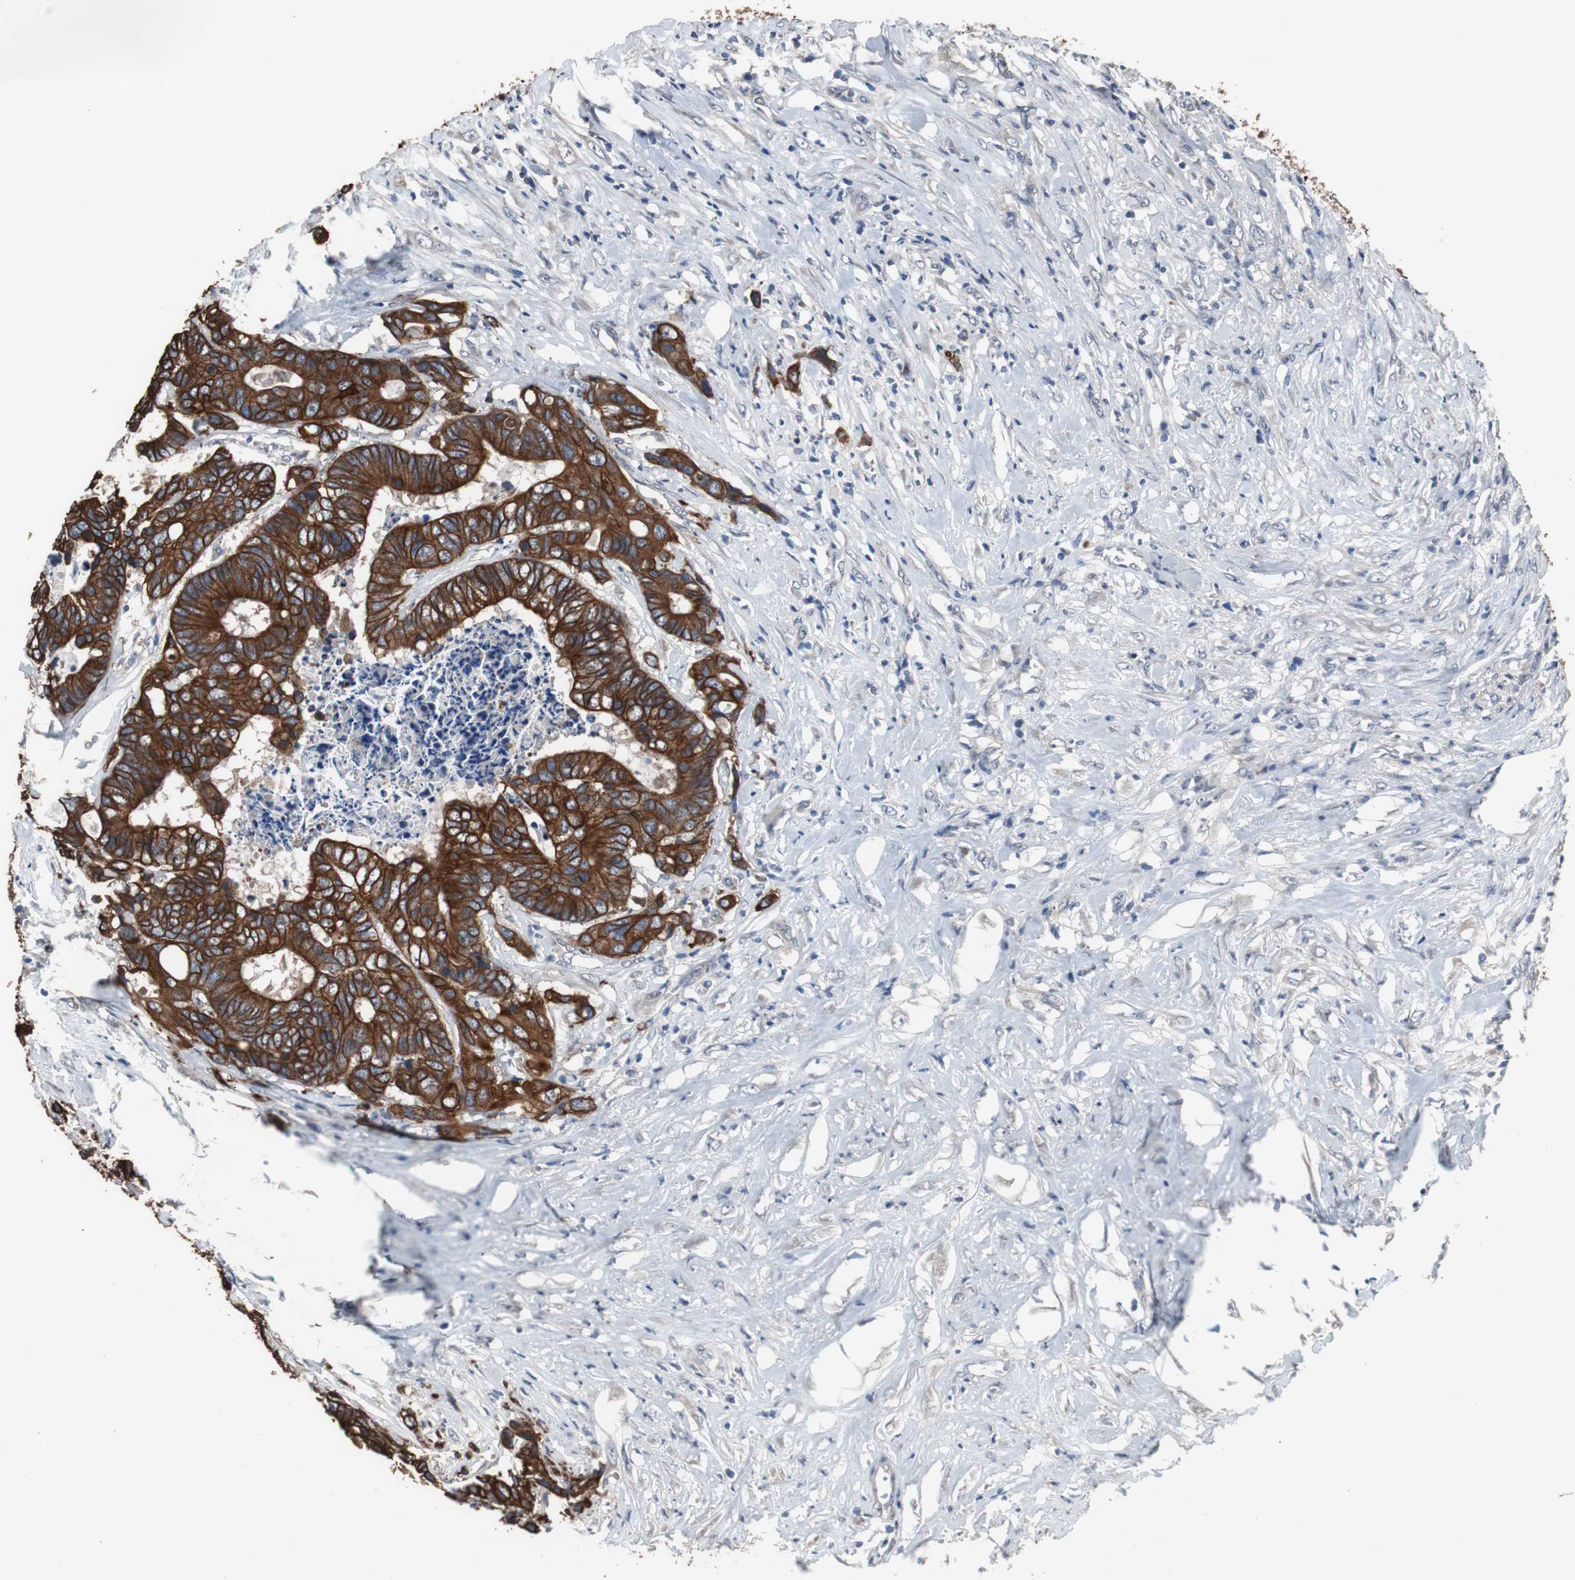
{"staining": {"intensity": "strong", "quantity": ">75%", "location": "cytoplasmic/membranous"}, "tissue": "colorectal cancer", "cell_type": "Tumor cells", "image_type": "cancer", "snomed": [{"axis": "morphology", "description": "Adenocarcinoma, NOS"}, {"axis": "topography", "description": "Rectum"}], "caption": "Brown immunohistochemical staining in human colorectal cancer (adenocarcinoma) reveals strong cytoplasmic/membranous expression in about >75% of tumor cells. The protein of interest is stained brown, and the nuclei are stained in blue (DAB (3,3'-diaminobenzidine) IHC with brightfield microscopy, high magnification).", "gene": "USP10", "patient": {"sex": "male", "age": 55}}